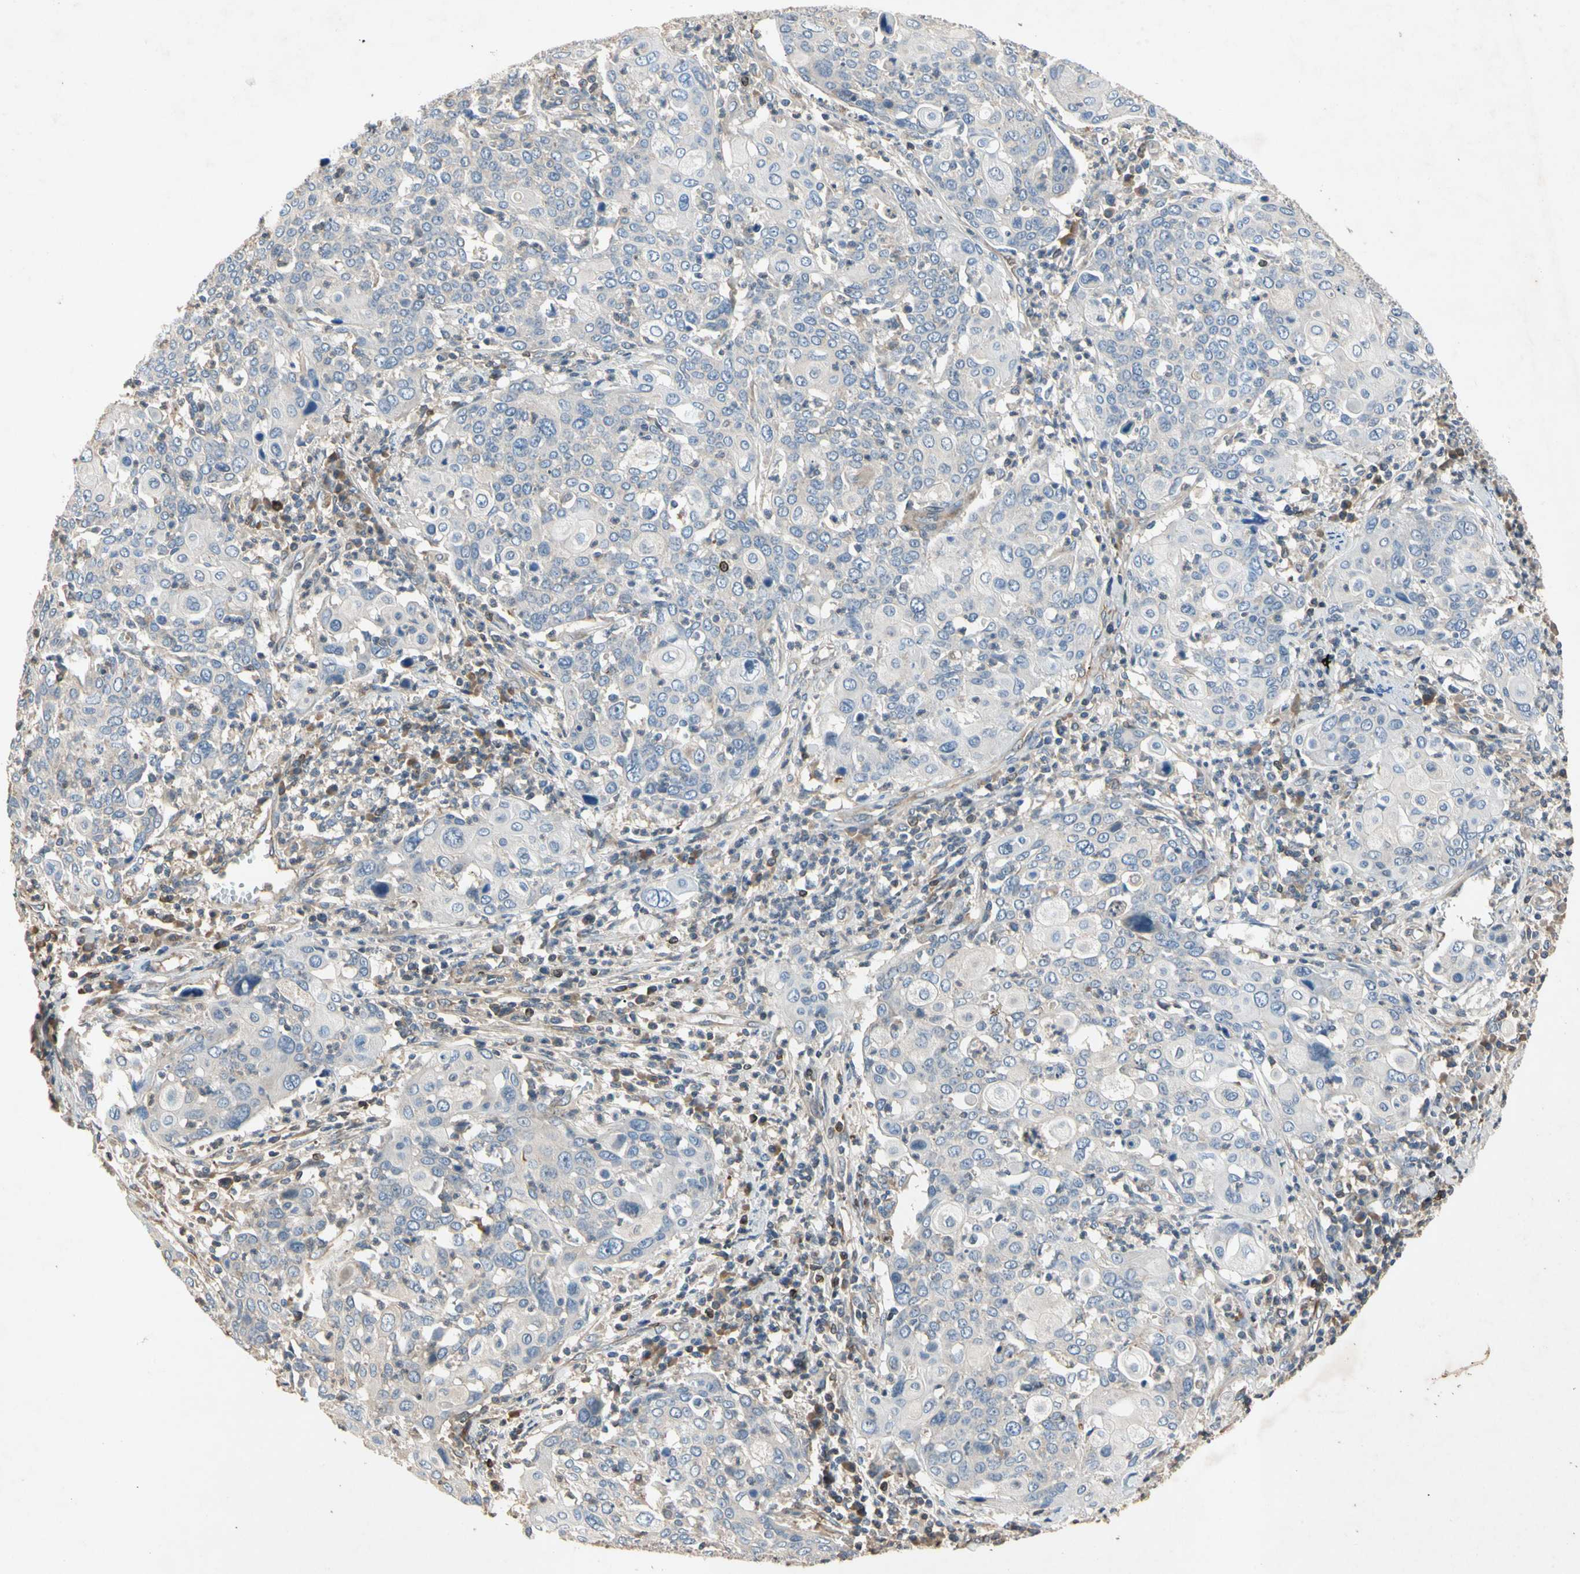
{"staining": {"intensity": "negative", "quantity": "none", "location": "none"}, "tissue": "cervical cancer", "cell_type": "Tumor cells", "image_type": "cancer", "snomed": [{"axis": "morphology", "description": "Squamous cell carcinoma, NOS"}, {"axis": "topography", "description": "Cervix"}], "caption": "Squamous cell carcinoma (cervical) stained for a protein using IHC demonstrates no expression tumor cells.", "gene": "CRTAC1", "patient": {"sex": "female", "age": 40}}